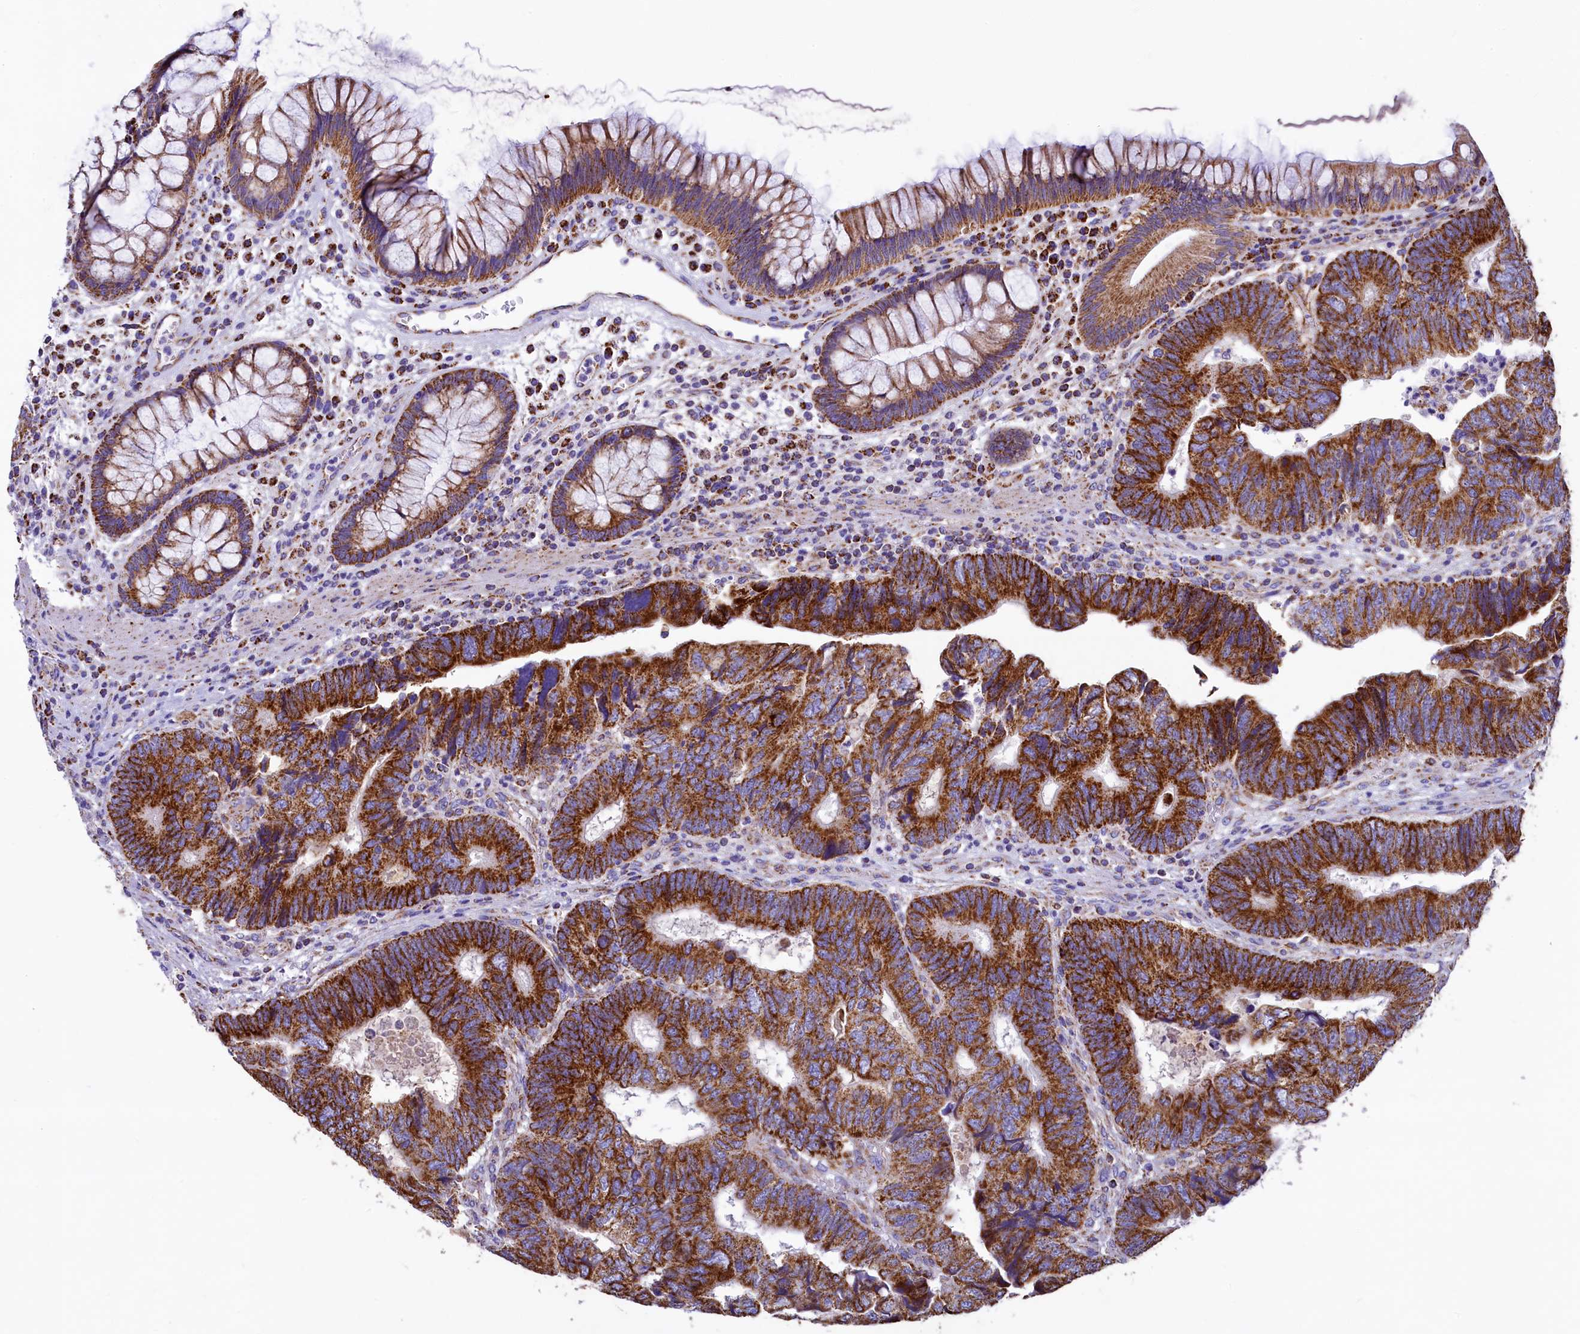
{"staining": {"intensity": "strong", "quantity": ">75%", "location": "cytoplasmic/membranous"}, "tissue": "colorectal cancer", "cell_type": "Tumor cells", "image_type": "cancer", "snomed": [{"axis": "morphology", "description": "Adenocarcinoma, NOS"}, {"axis": "topography", "description": "Colon"}], "caption": "Immunohistochemistry (IHC) micrograph of human adenocarcinoma (colorectal) stained for a protein (brown), which displays high levels of strong cytoplasmic/membranous staining in about >75% of tumor cells.", "gene": "IDH3A", "patient": {"sex": "female", "age": 67}}